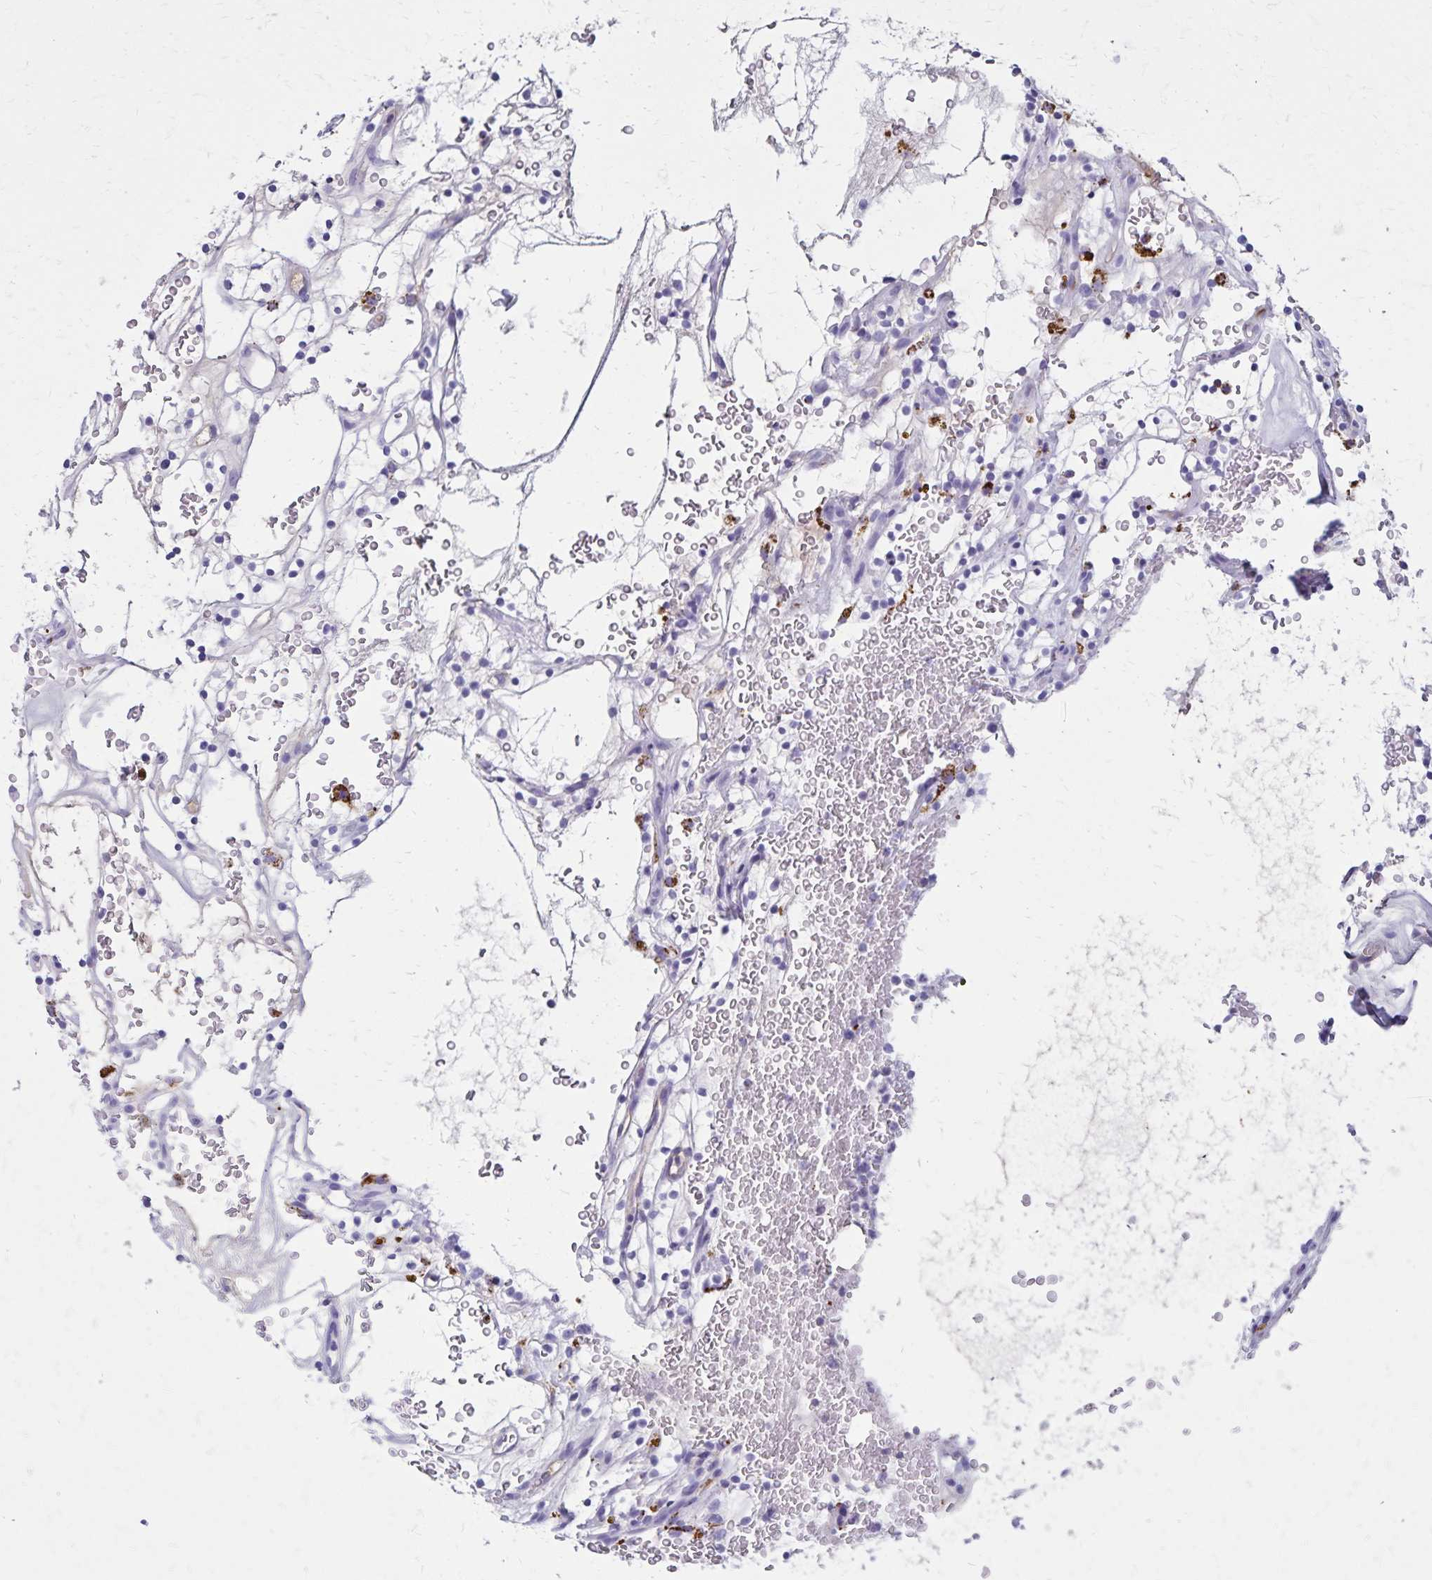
{"staining": {"intensity": "negative", "quantity": "none", "location": "none"}, "tissue": "renal cancer", "cell_type": "Tumor cells", "image_type": "cancer", "snomed": [{"axis": "morphology", "description": "Adenocarcinoma, NOS"}, {"axis": "topography", "description": "Kidney"}], "caption": "This is an immunohistochemistry photomicrograph of adenocarcinoma (renal). There is no expression in tumor cells.", "gene": "CD27", "patient": {"sex": "female", "age": 64}}